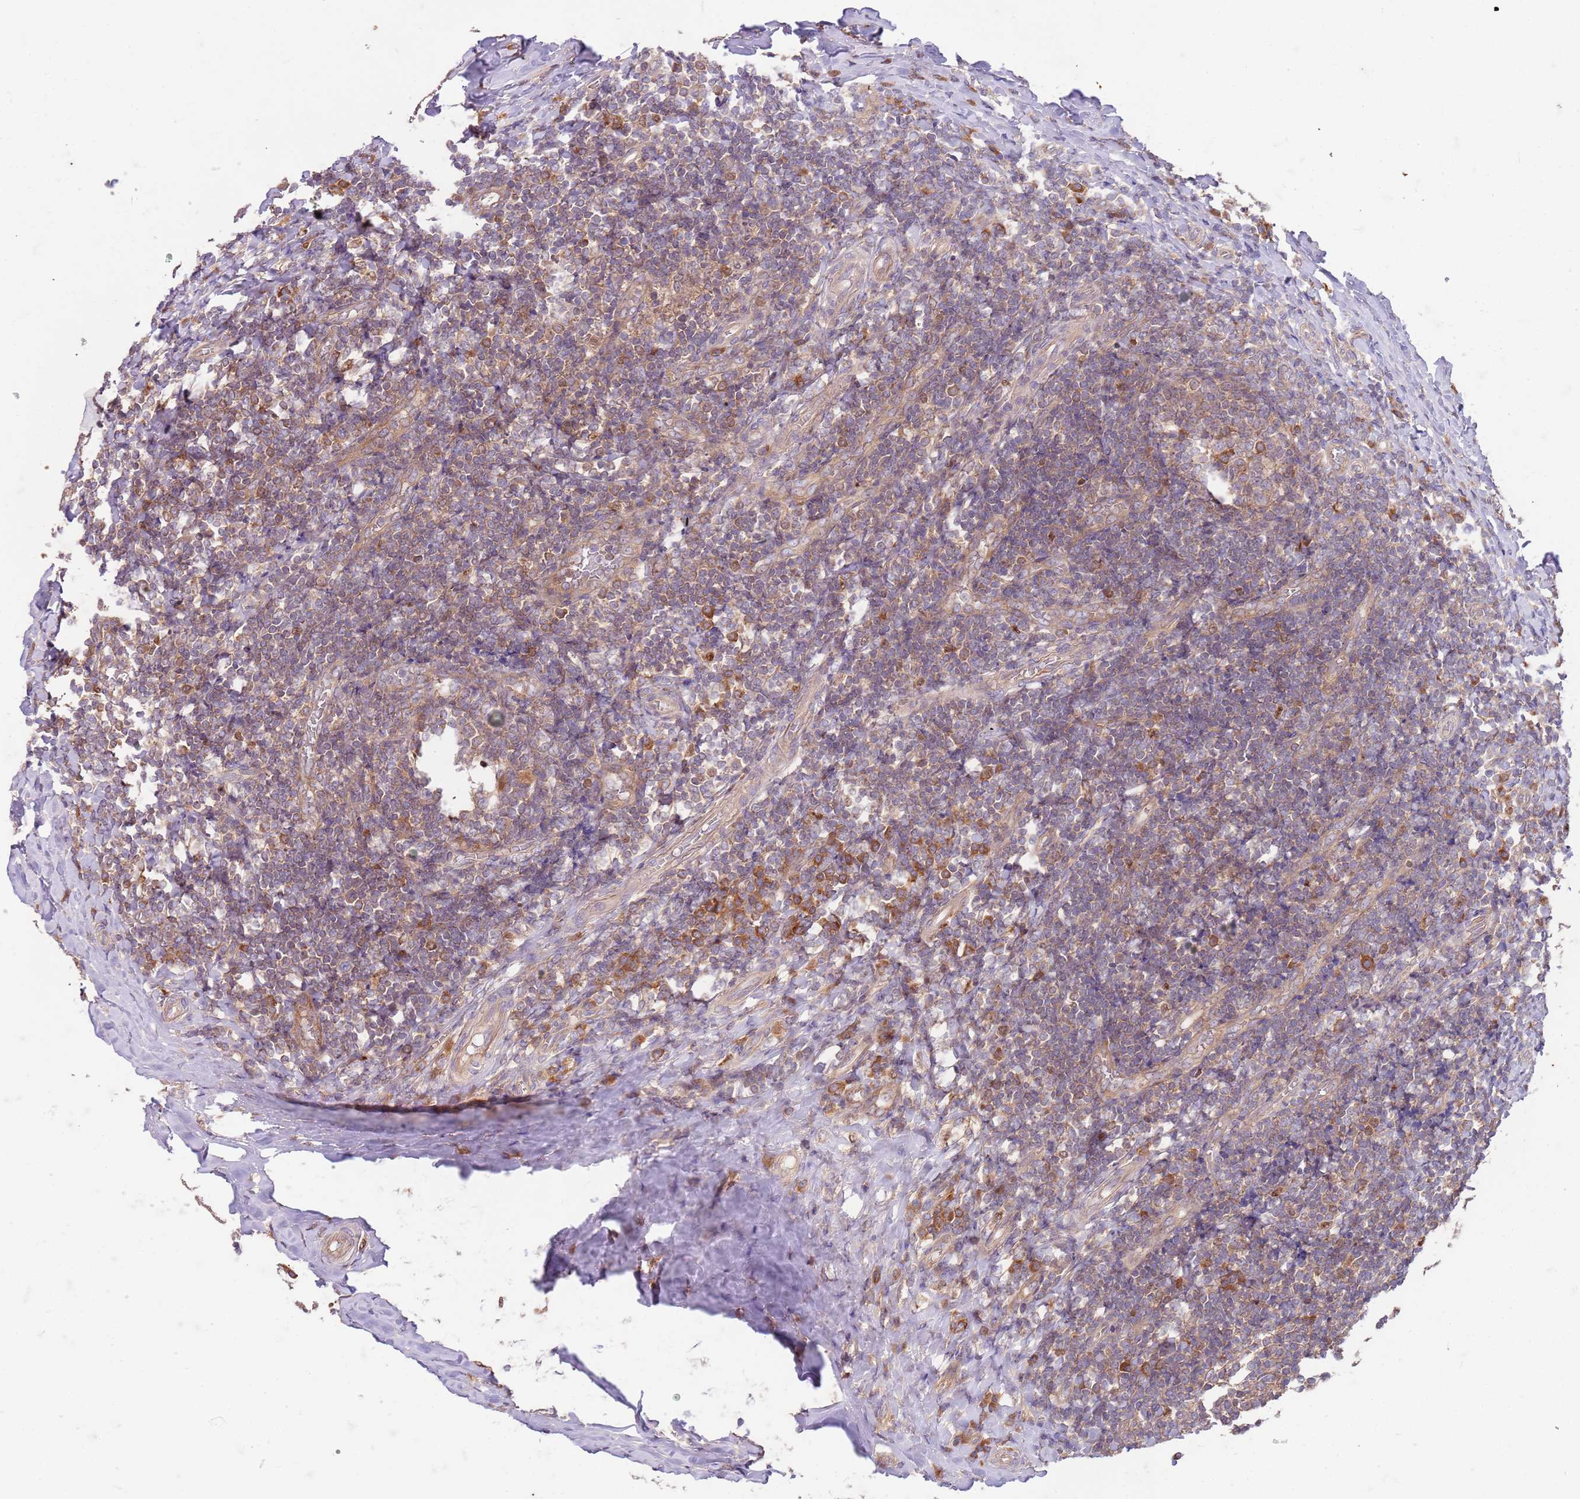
{"staining": {"intensity": "moderate", "quantity": "<25%", "location": "cytoplasmic/membranous"}, "tissue": "tonsil", "cell_type": "Germinal center cells", "image_type": "normal", "snomed": [{"axis": "morphology", "description": "Normal tissue, NOS"}, {"axis": "topography", "description": "Tonsil"}], "caption": "Protein staining reveals moderate cytoplasmic/membranous expression in about <25% of germinal center cells in unremarkable tonsil.", "gene": "OSBP", "patient": {"sex": "female", "age": 19}}